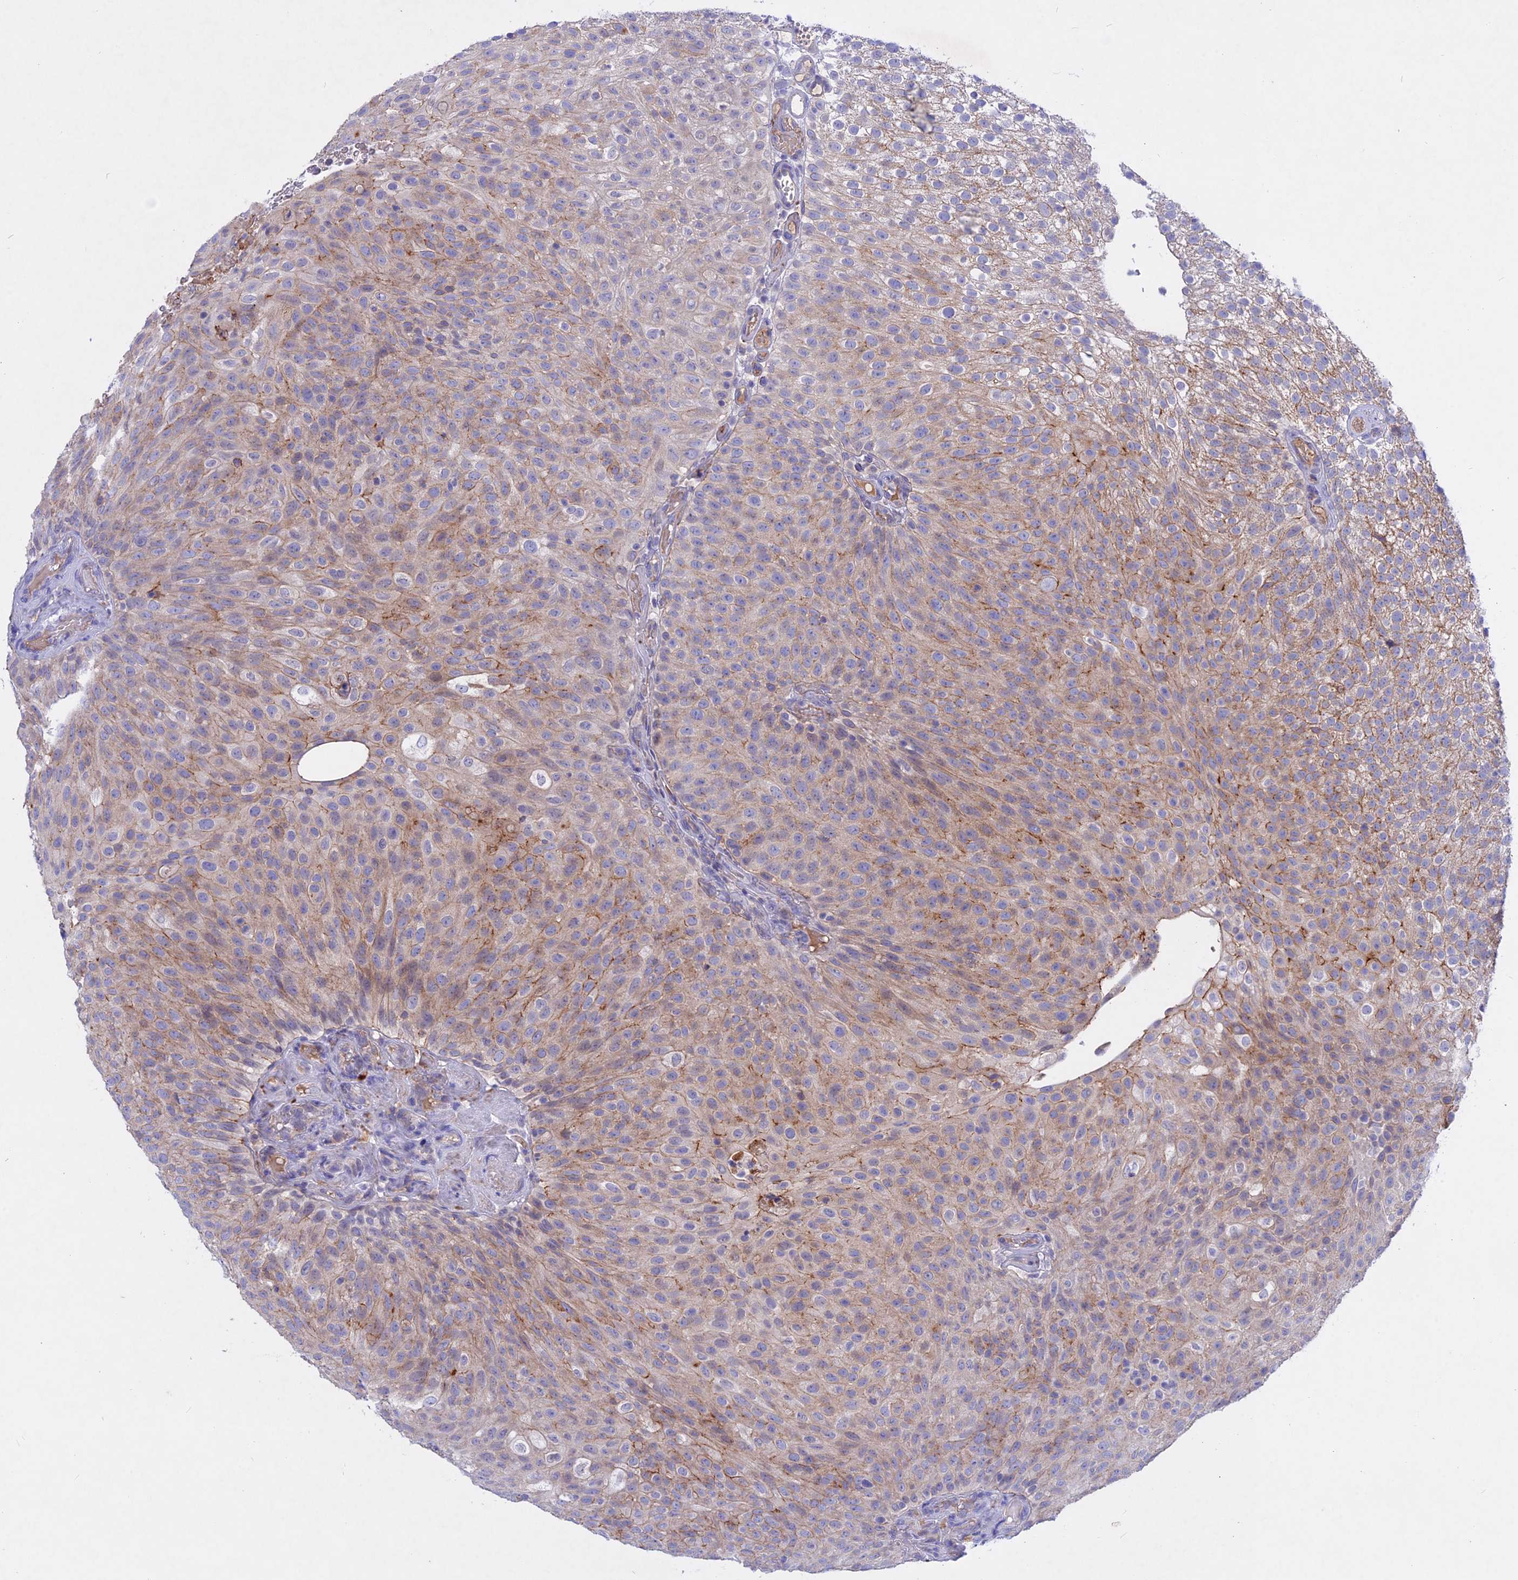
{"staining": {"intensity": "moderate", "quantity": ">75%", "location": "cytoplasmic/membranous"}, "tissue": "urothelial cancer", "cell_type": "Tumor cells", "image_type": "cancer", "snomed": [{"axis": "morphology", "description": "Urothelial carcinoma, Low grade"}, {"axis": "topography", "description": "Urinary bladder"}], "caption": "Urothelial cancer stained with a brown dye shows moderate cytoplasmic/membranous positive staining in about >75% of tumor cells.", "gene": "GK5", "patient": {"sex": "male", "age": 78}}